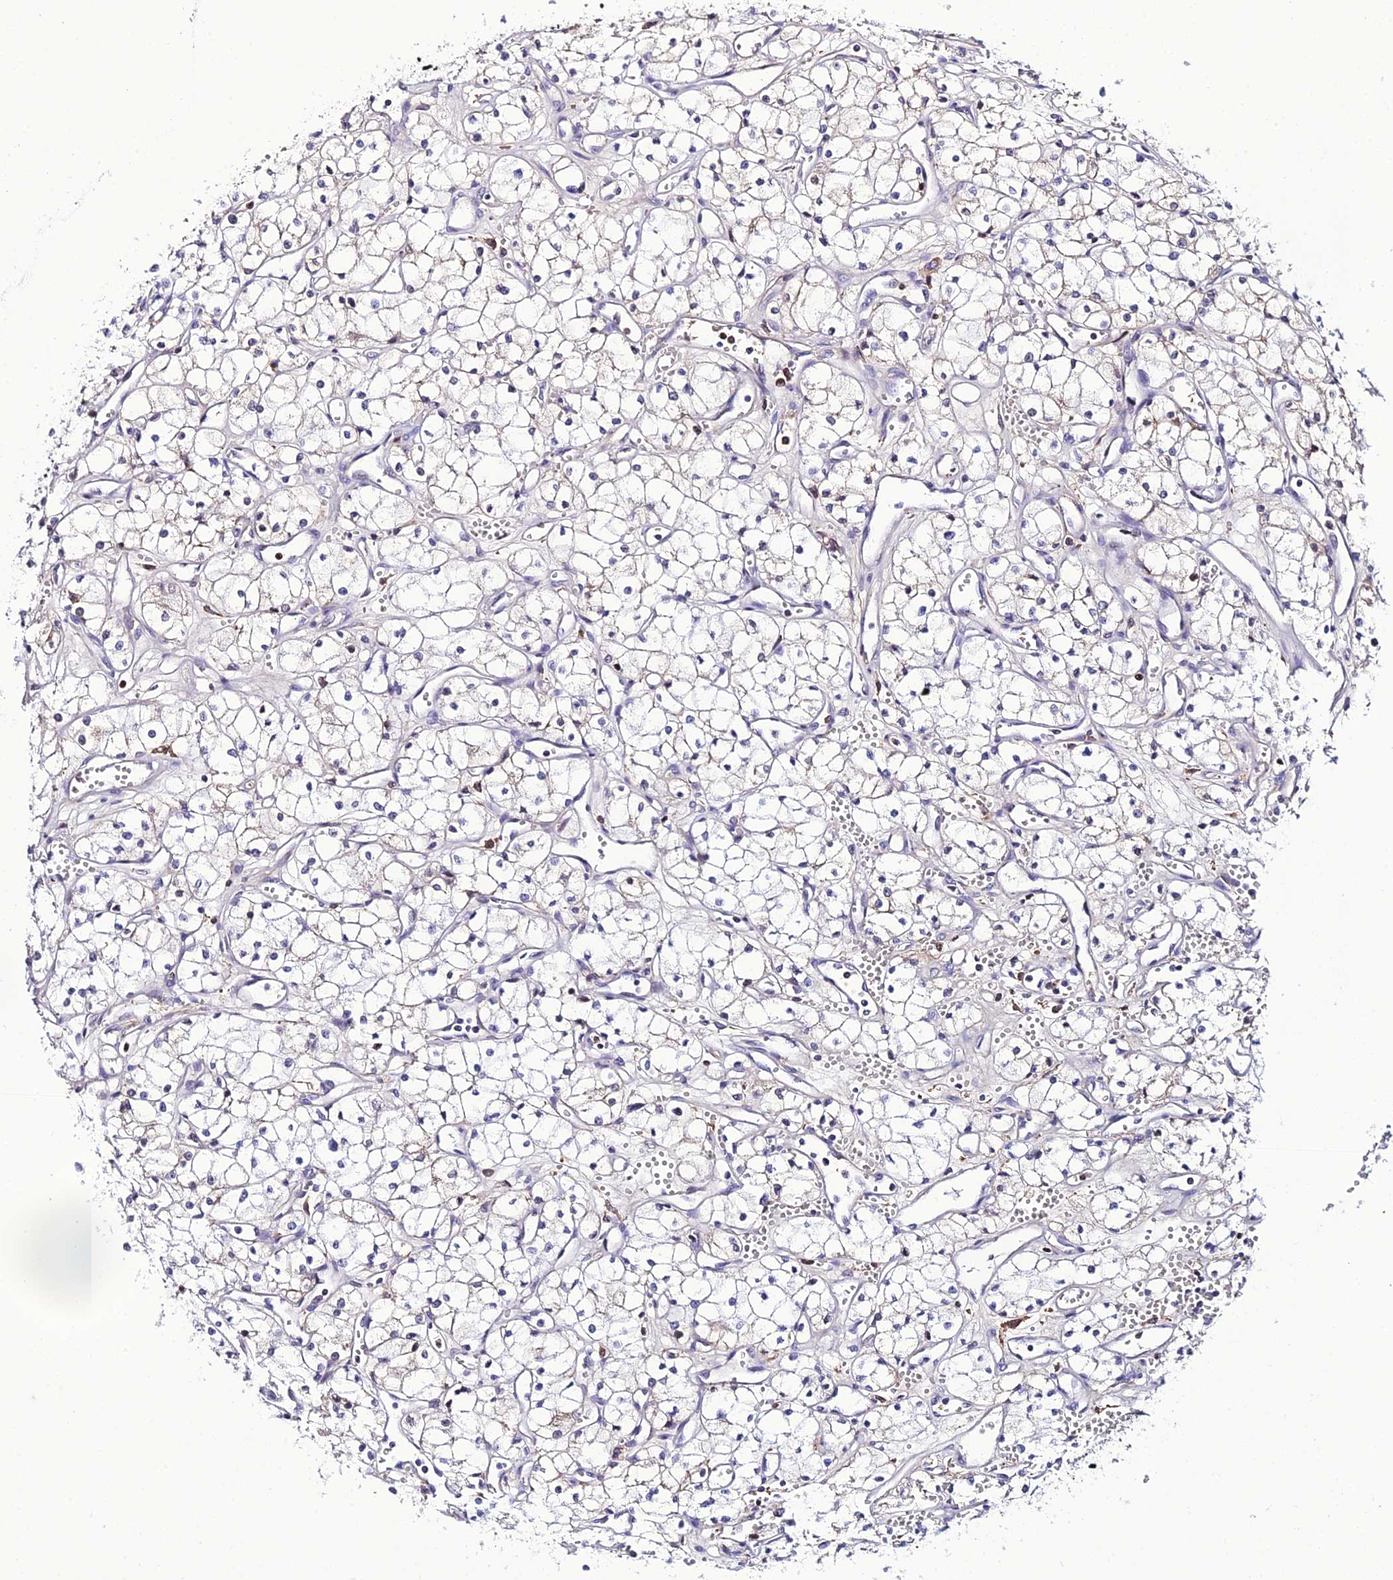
{"staining": {"intensity": "negative", "quantity": "none", "location": "none"}, "tissue": "renal cancer", "cell_type": "Tumor cells", "image_type": "cancer", "snomed": [{"axis": "morphology", "description": "Adenocarcinoma, NOS"}, {"axis": "topography", "description": "Kidney"}], "caption": "A histopathology image of human renal adenocarcinoma is negative for staining in tumor cells.", "gene": "DEFB132", "patient": {"sex": "male", "age": 59}}